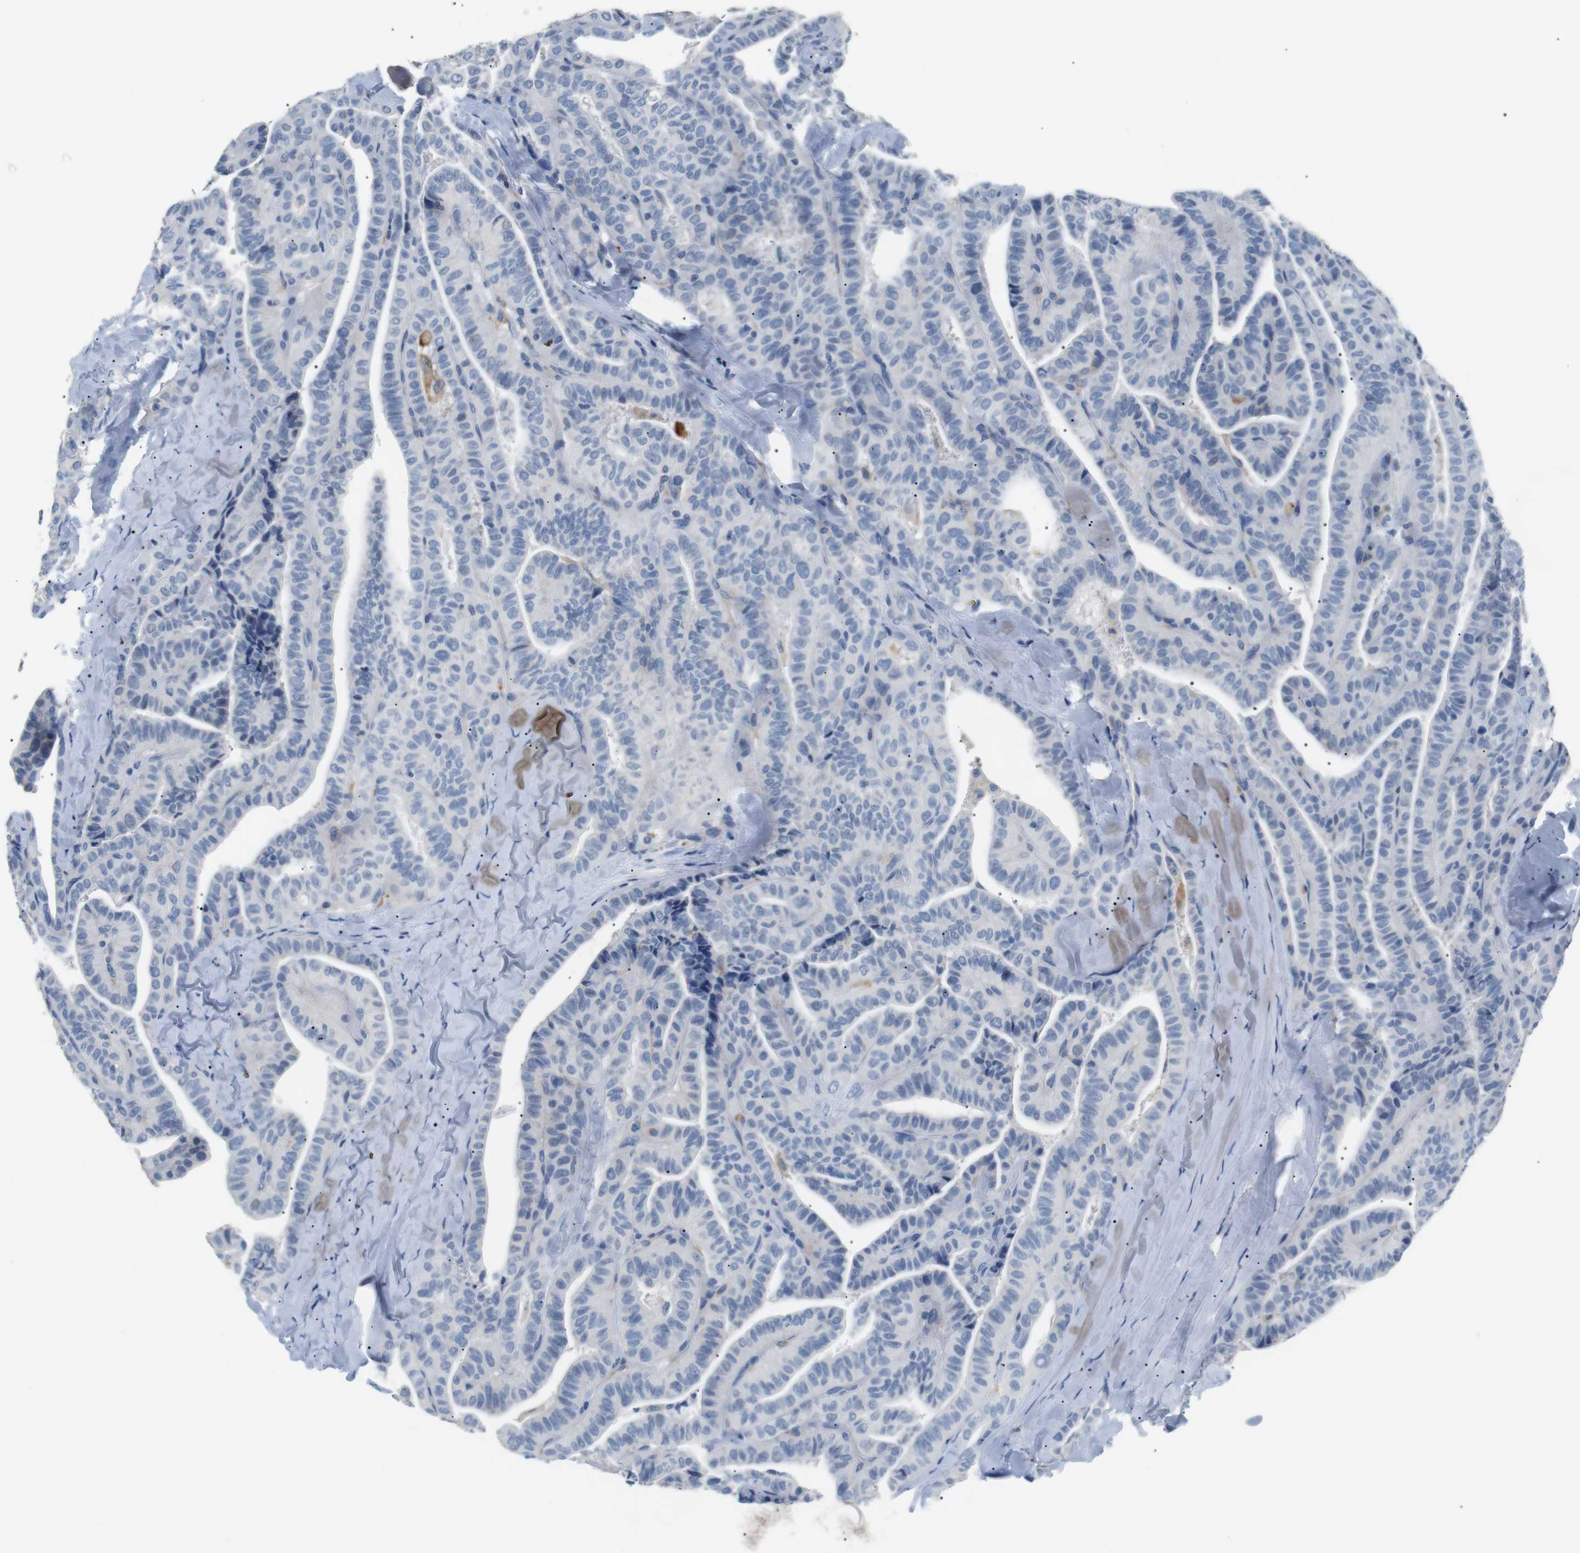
{"staining": {"intensity": "negative", "quantity": "none", "location": "none"}, "tissue": "thyroid cancer", "cell_type": "Tumor cells", "image_type": "cancer", "snomed": [{"axis": "morphology", "description": "Papillary adenocarcinoma, NOS"}, {"axis": "topography", "description": "Thyroid gland"}], "caption": "The histopathology image displays no staining of tumor cells in thyroid cancer (papillary adenocarcinoma).", "gene": "FCGRT", "patient": {"sex": "male", "age": 77}}